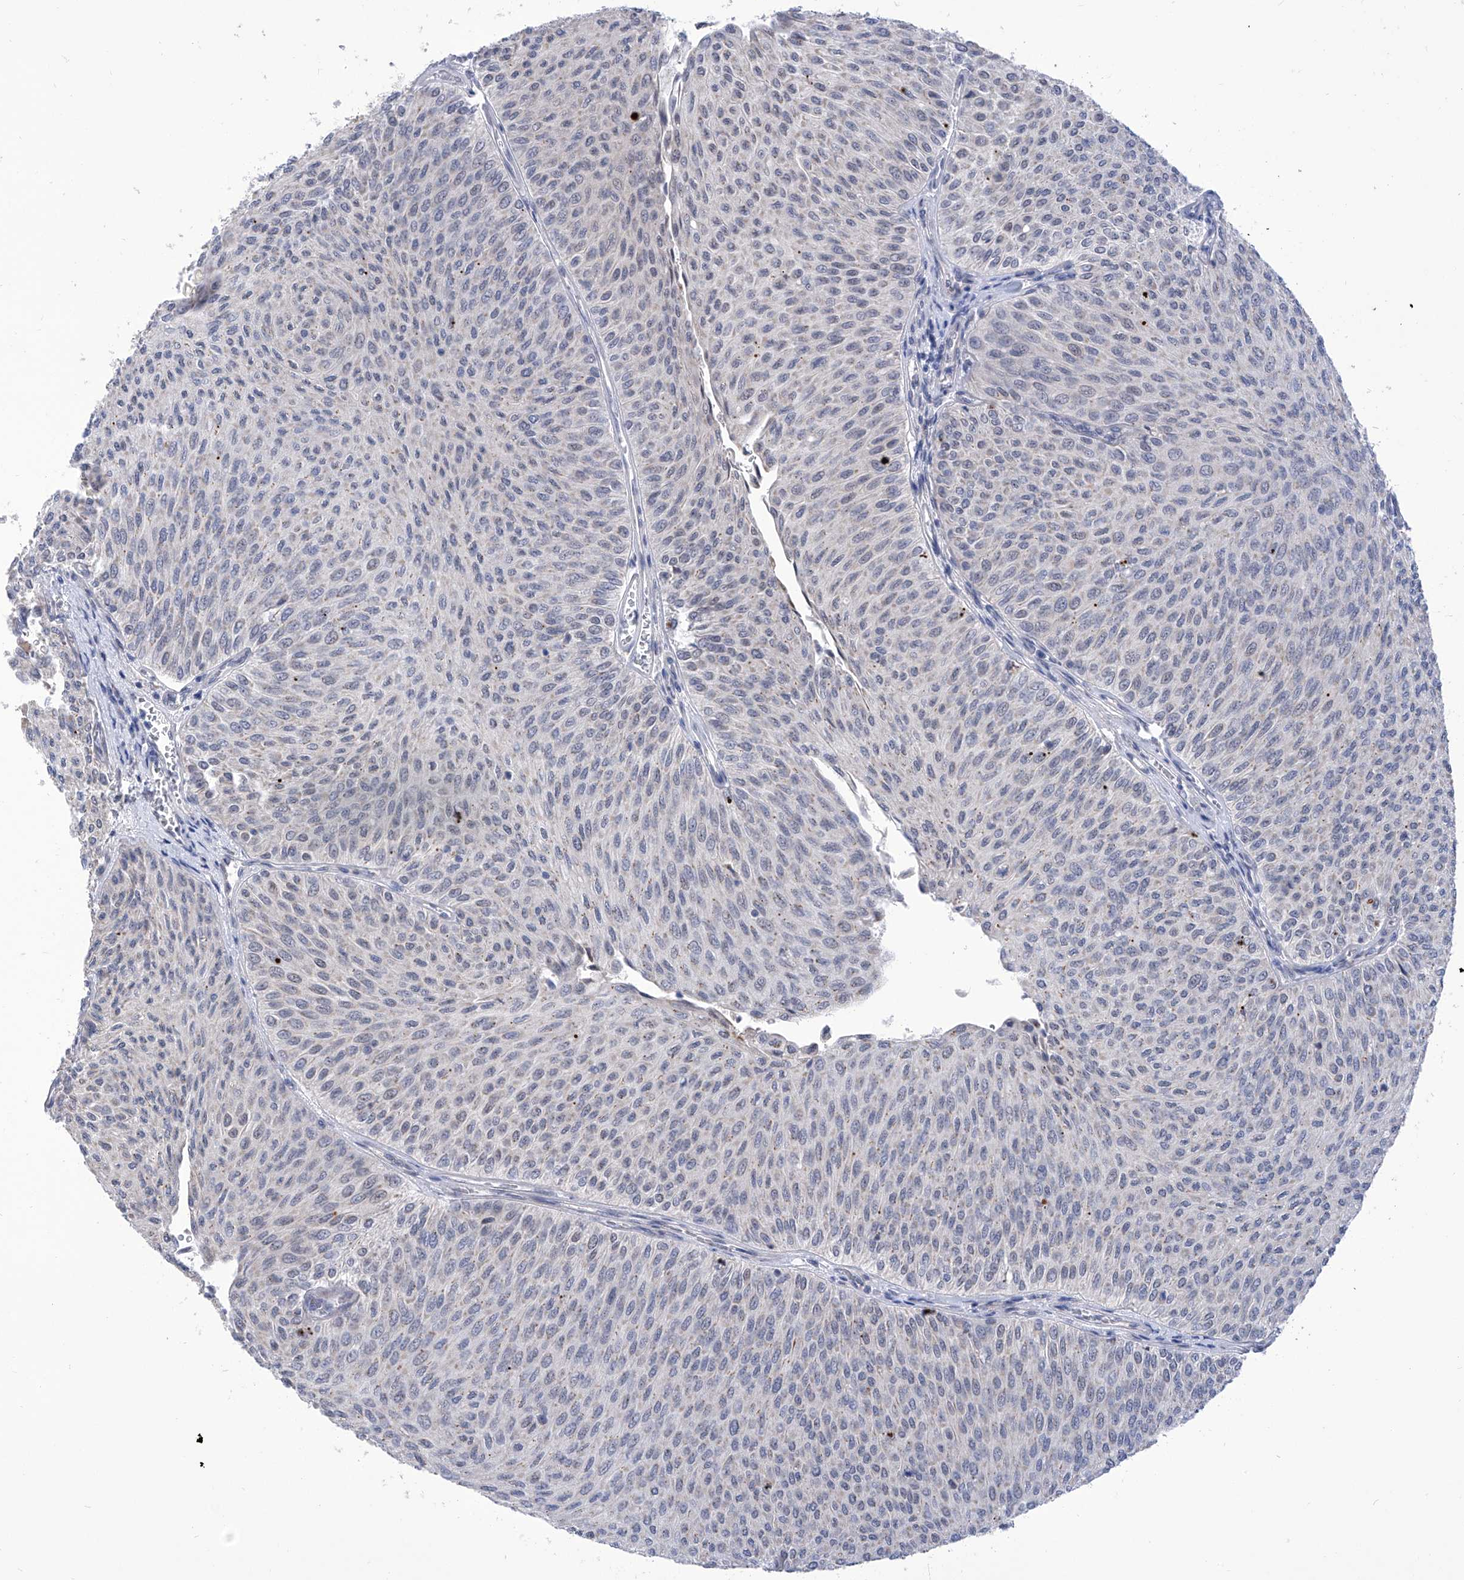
{"staining": {"intensity": "negative", "quantity": "none", "location": "none"}, "tissue": "urothelial cancer", "cell_type": "Tumor cells", "image_type": "cancer", "snomed": [{"axis": "morphology", "description": "Urothelial carcinoma, Low grade"}, {"axis": "topography", "description": "Urinary bladder"}], "caption": "Tumor cells are negative for brown protein staining in urothelial carcinoma (low-grade). (DAB immunohistochemistry with hematoxylin counter stain).", "gene": "SART1", "patient": {"sex": "male", "age": 78}}